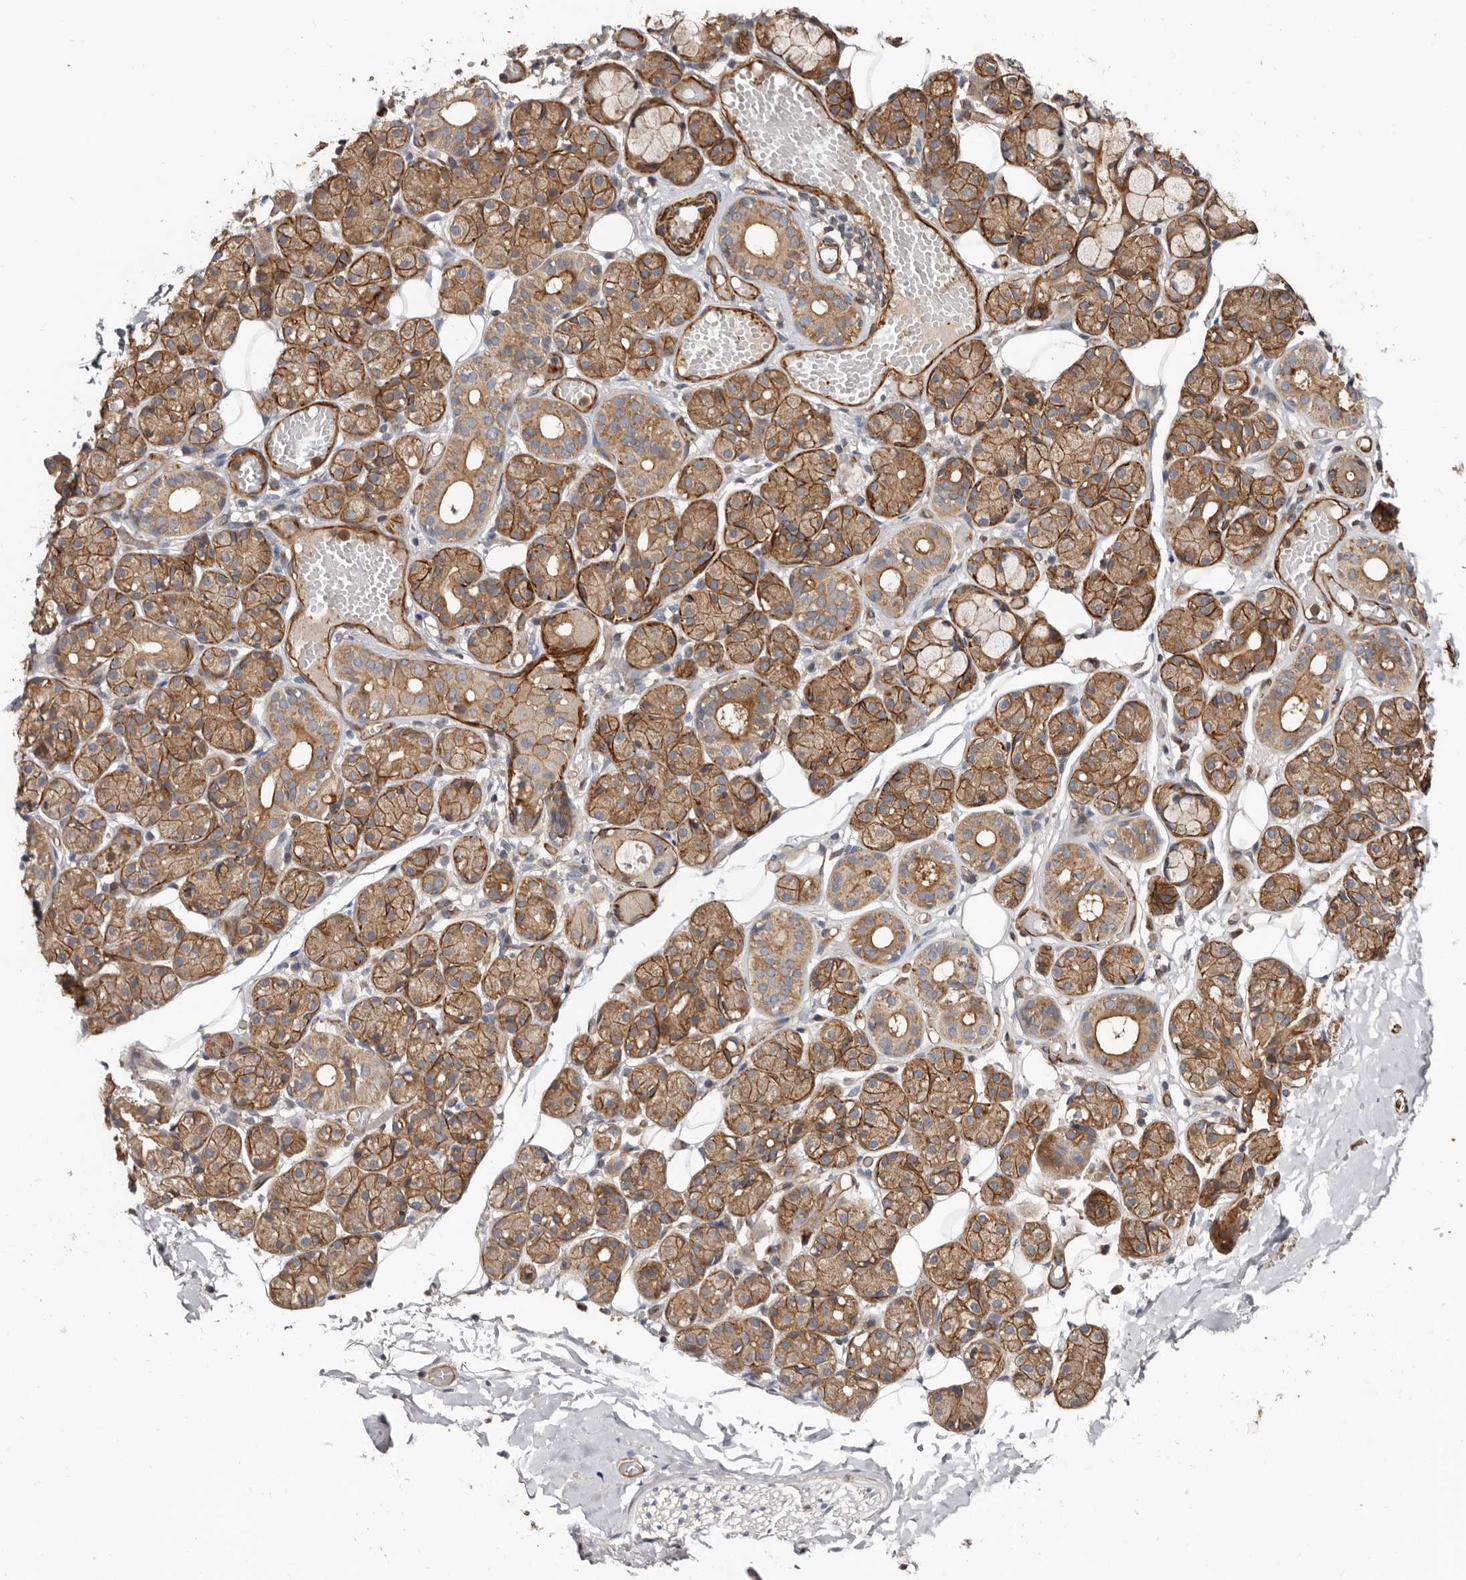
{"staining": {"intensity": "moderate", "quantity": ">75%", "location": "cytoplasmic/membranous"}, "tissue": "salivary gland", "cell_type": "Glandular cells", "image_type": "normal", "snomed": [{"axis": "morphology", "description": "Normal tissue, NOS"}, {"axis": "topography", "description": "Salivary gland"}], "caption": "Salivary gland stained for a protein (brown) demonstrates moderate cytoplasmic/membranous positive positivity in approximately >75% of glandular cells.", "gene": "TMC7", "patient": {"sex": "male", "age": 63}}